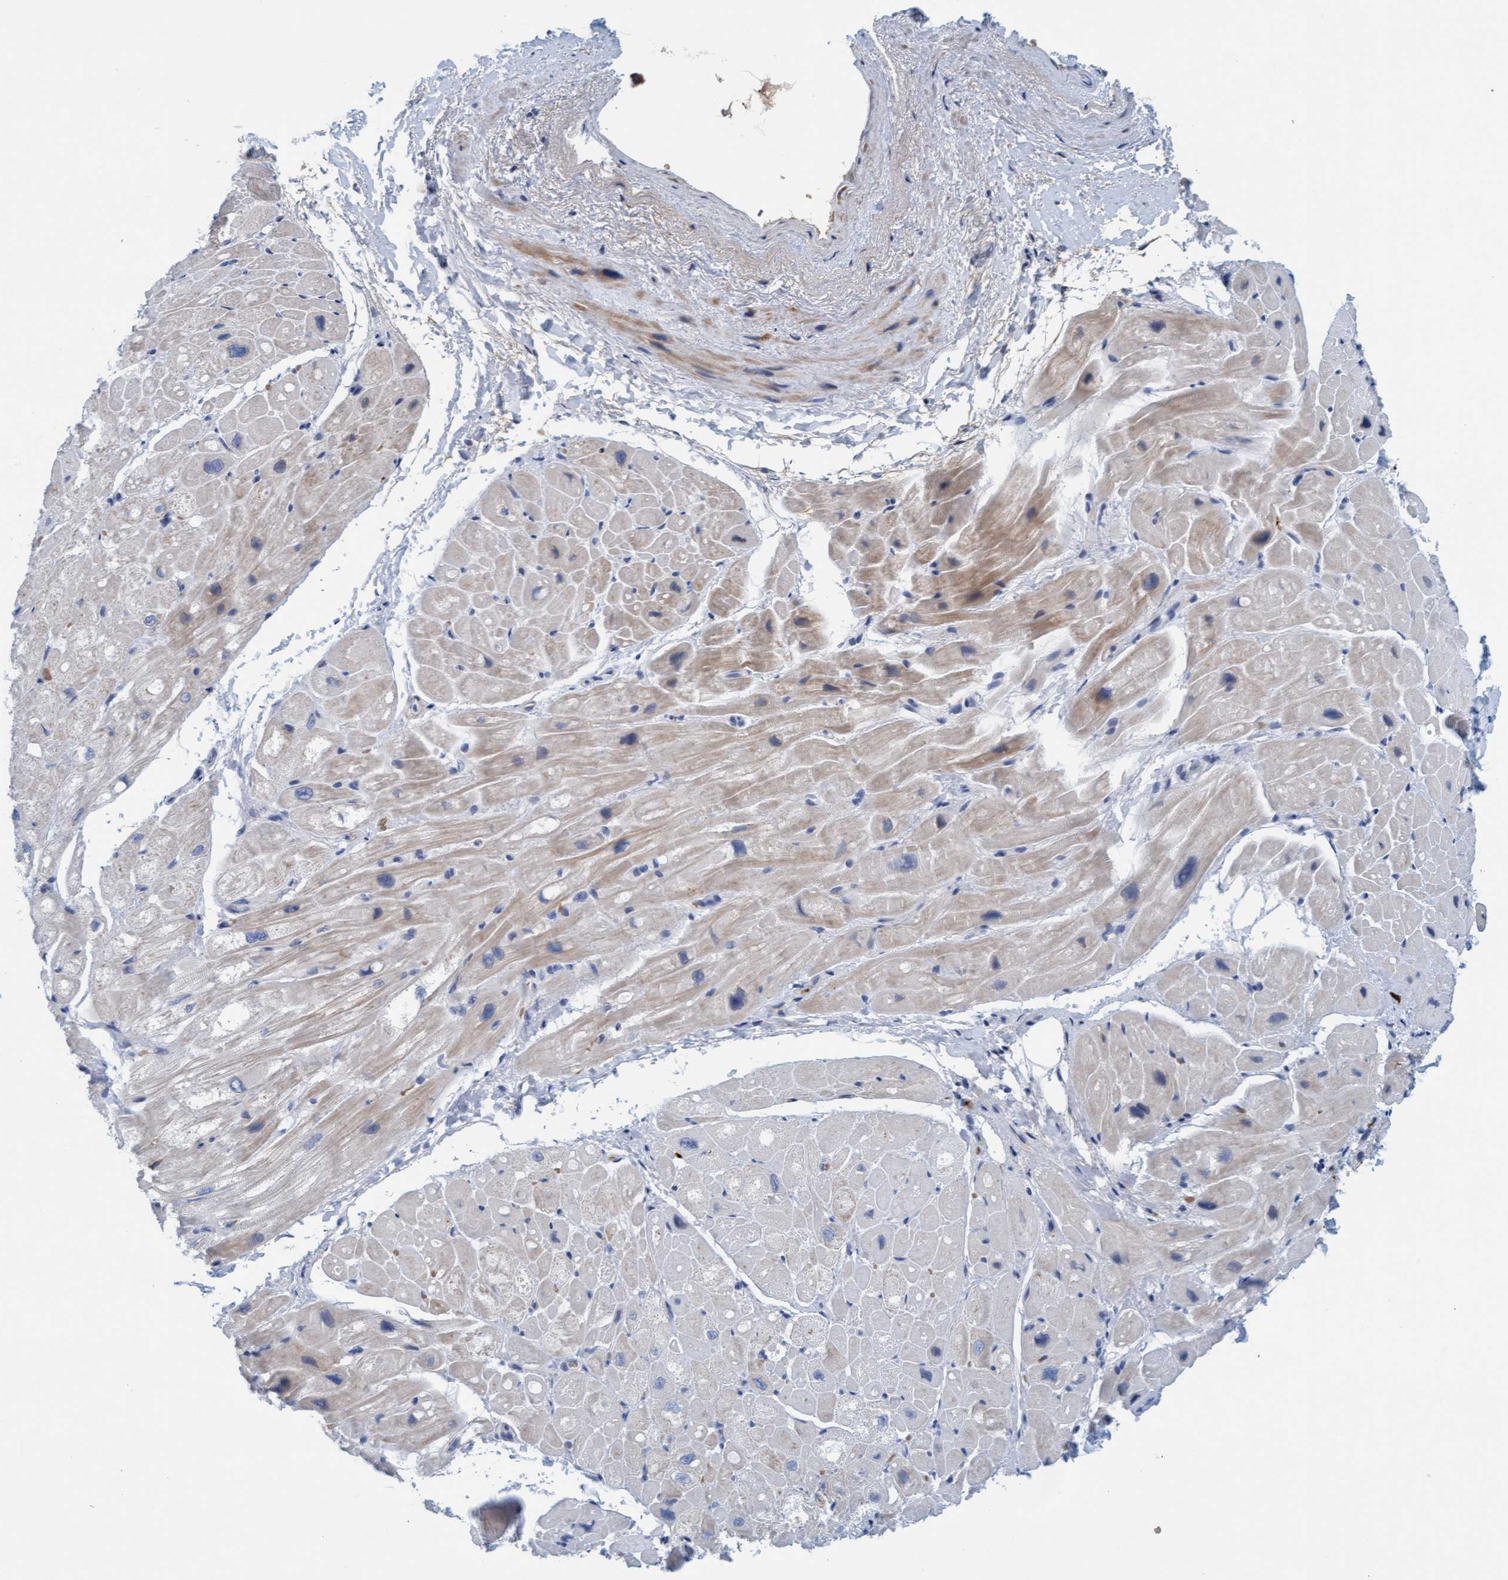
{"staining": {"intensity": "weak", "quantity": "25%-75%", "location": "cytoplasmic/membranous"}, "tissue": "heart muscle", "cell_type": "Cardiomyocytes", "image_type": "normal", "snomed": [{"axis": "morphology", "description": "Normal tissue, NOS"}, {"axis": "topography", "description": "Heart"}], "caption": "Heart muscle stained with DAB immunohistochemistry (IHC) displays low levels of weak cytoplasmic/membranous staining in approximately 25%-75% of cardiomyocytes.", "gene": "P2RX5", "patient": {"sex": "male", "age": 49}}